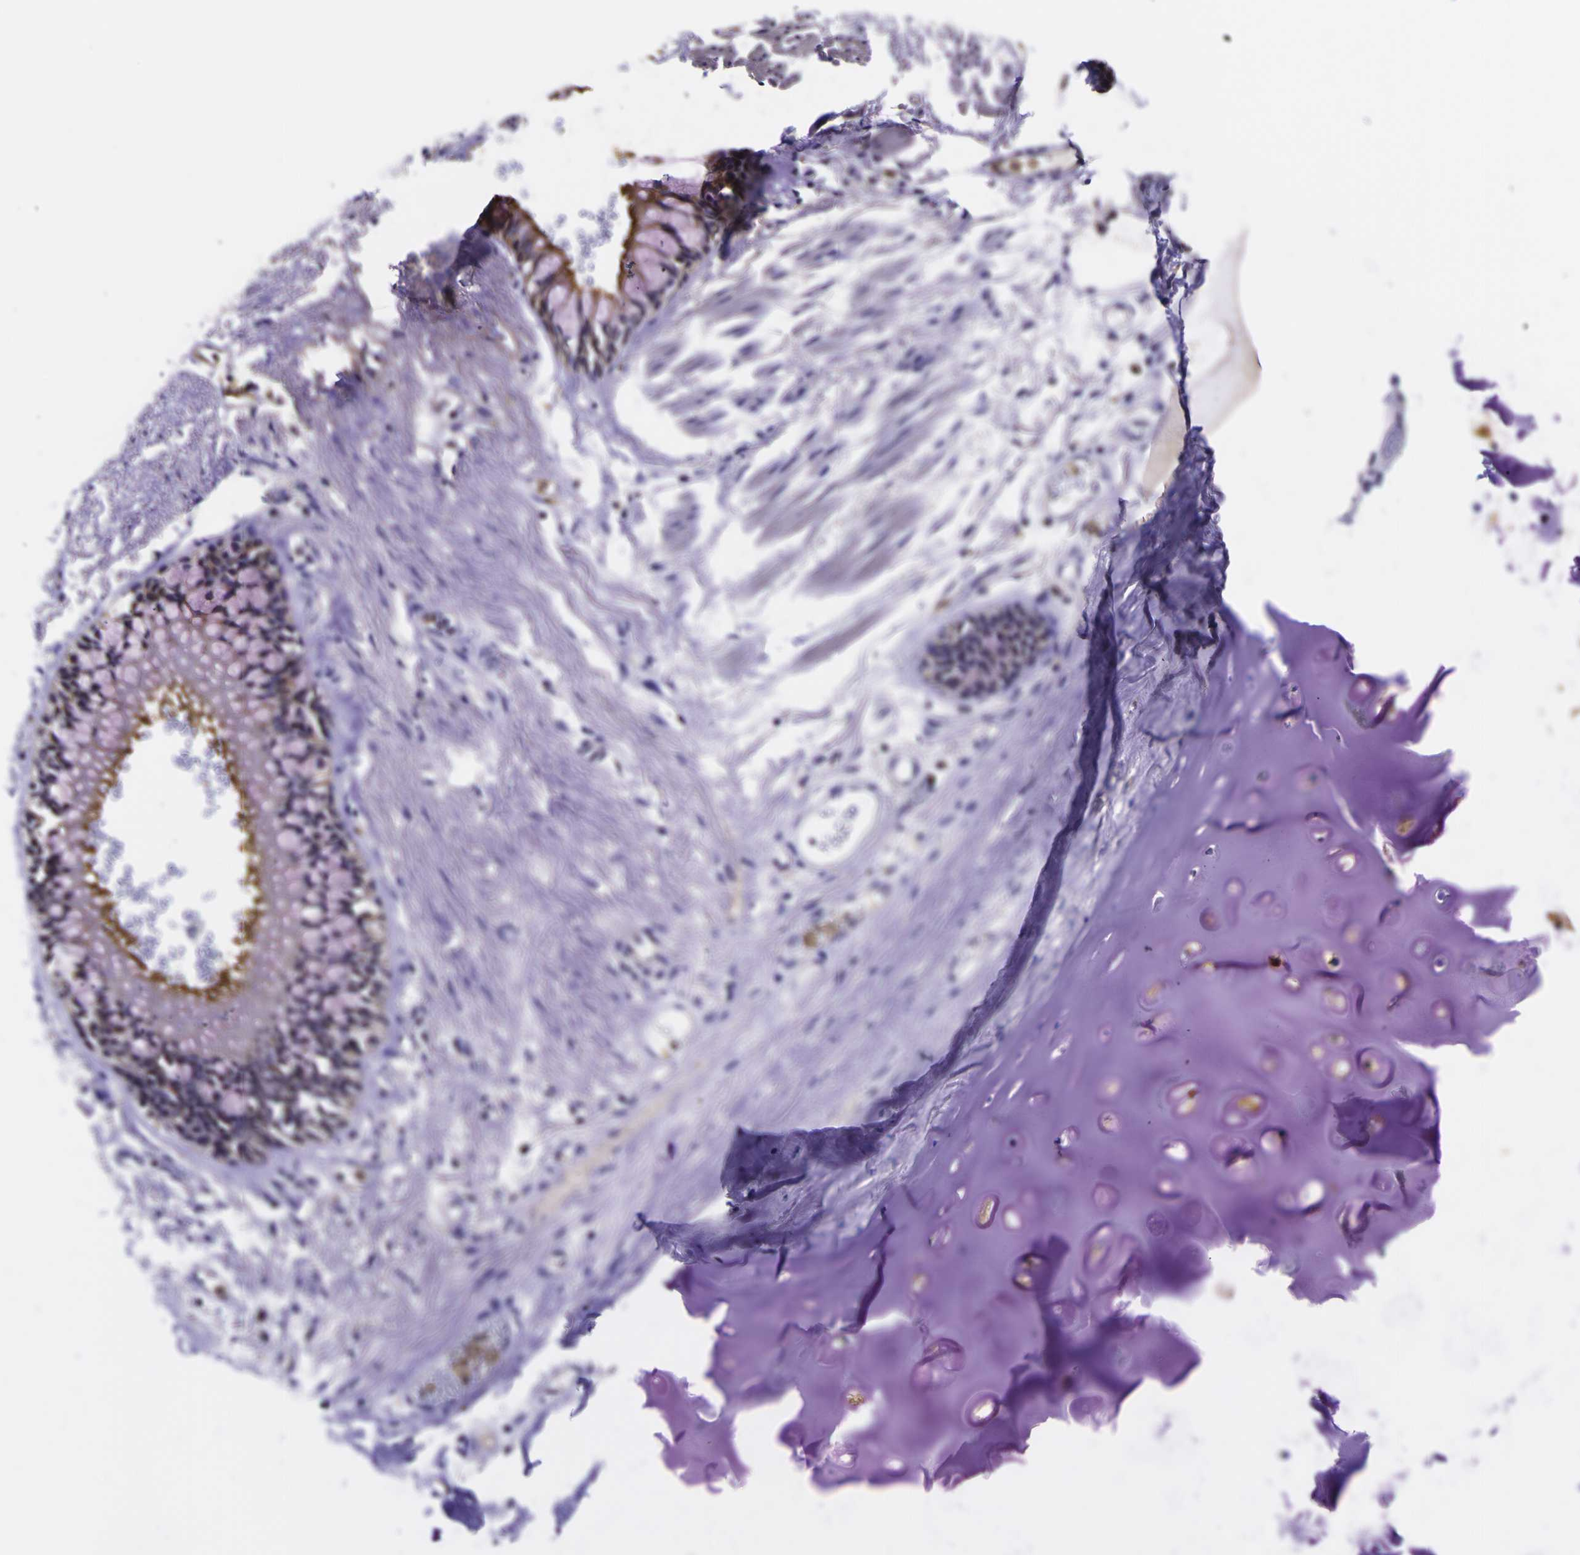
{"staining": {"intensity": "negative", "quantity": "none", "location": "none"}, "tissue": "adipose tissue", "cell_type": "Adipocytes", "image_type": "normal", "snomed": [{"axis": "morphology", "description": "Normal tissue, NOS"}, {"axis": "topography", "description": "Cartilage tissue"}, {"axis": "topography", "description": "Bronchus"}], "caption": "This is an IHC micrograph of unremarkable human adipose tissue. There is no staining in adipocytes.", "gene": "MAPK14", "patient": {"sex": "female", "age": 73}}